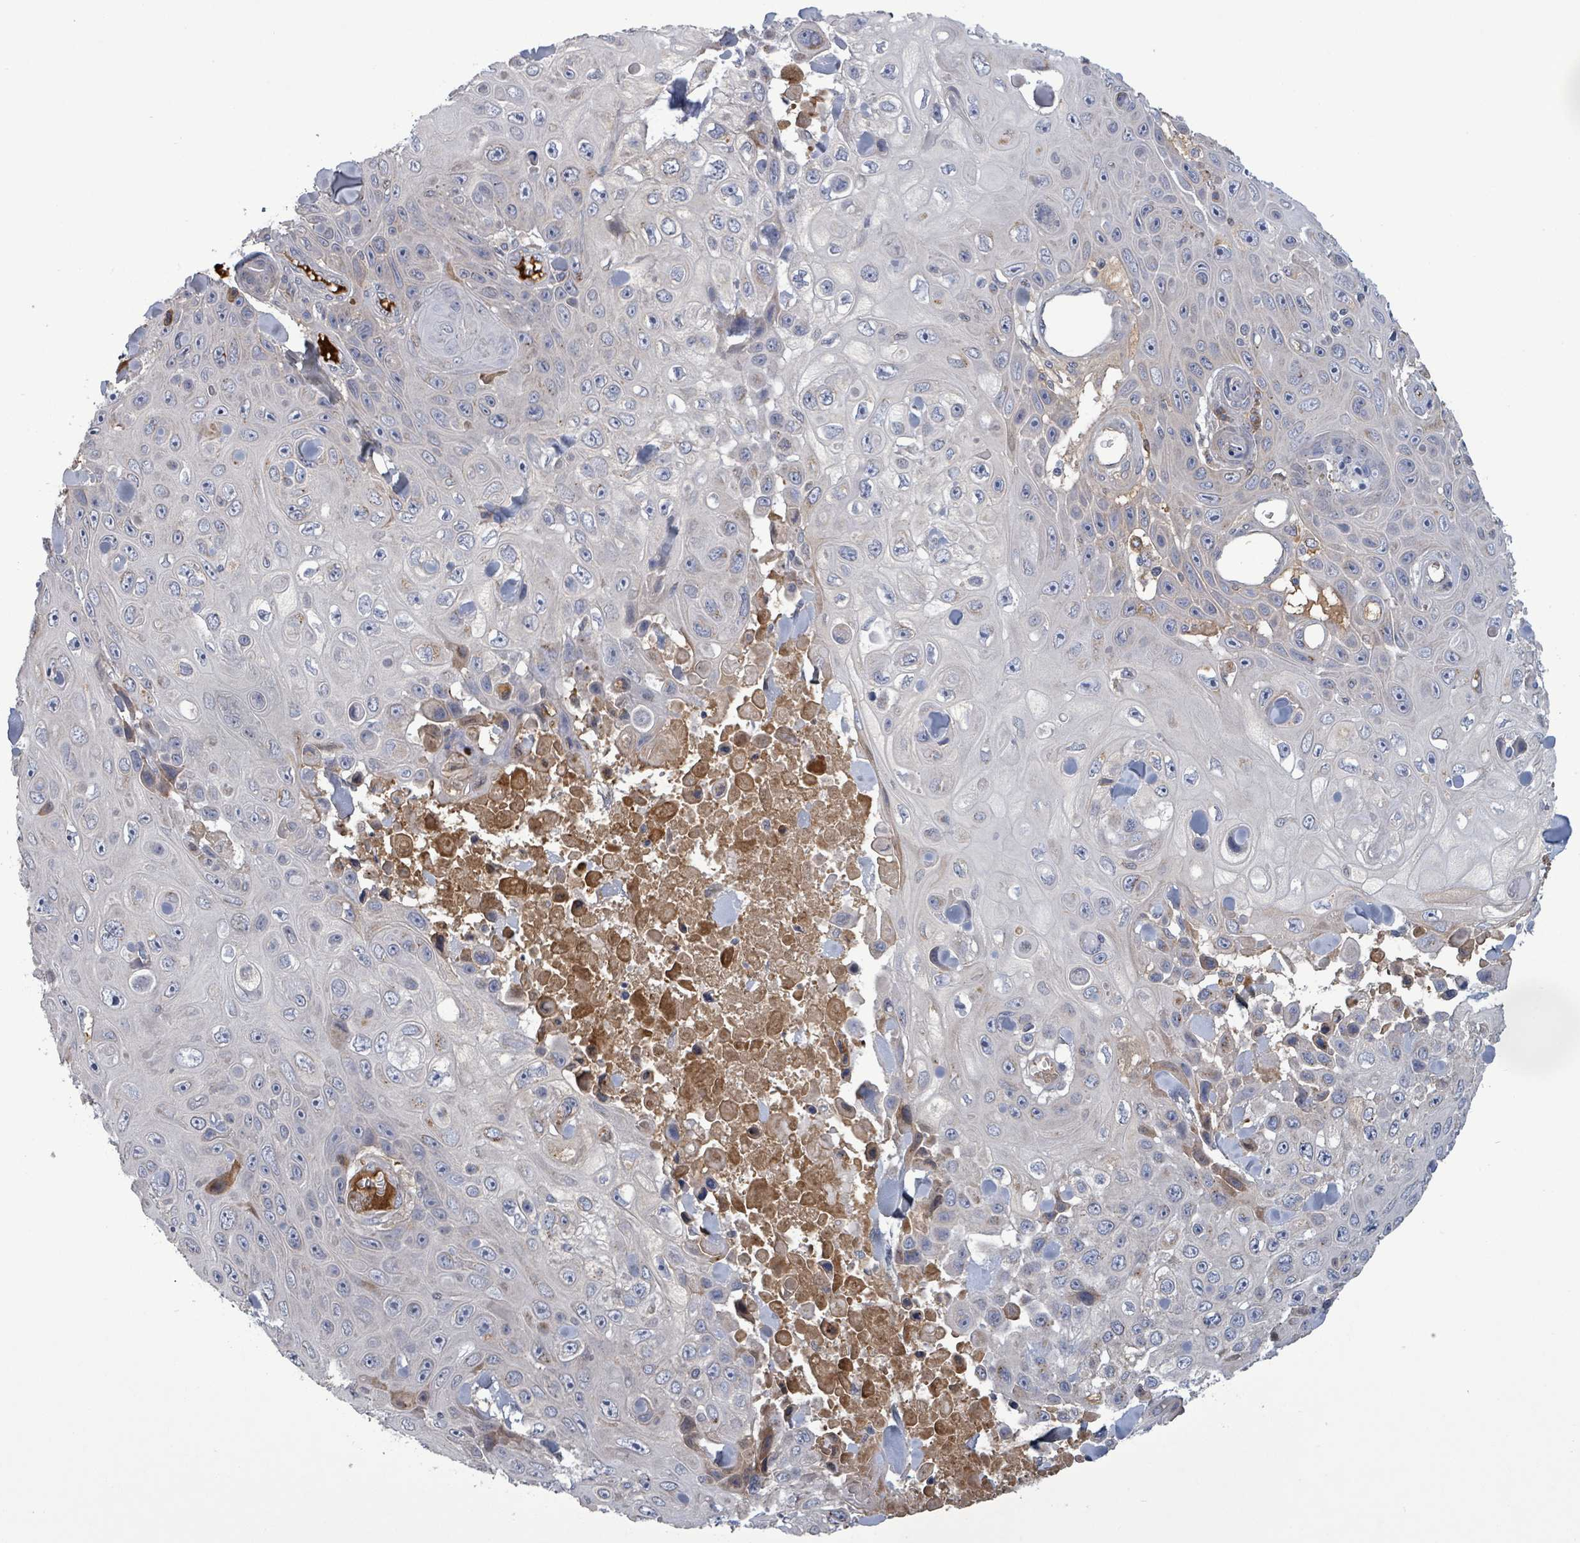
{"staining": {"intensity": "negative", "quantity": "none", "location": "none"}, "tissue": "skin cancer", "cell_type": "Tumor cells", "image_type": "cancer", "snomed": [{"axis": "morphology", "description": "Squamous cell carcinoma, NOS"}, {"axis": "topography", "description": "Skin"}], "caption": "Immunohistochemistry image of neoplastic tissue: skin squamous cell carcinoma stained with DAB (3,3'-diaminobenzidine) displays no significant protein expression in tumor cells.", "gene": "GRM8", "patient": {"sex": "male", "age": 82}}